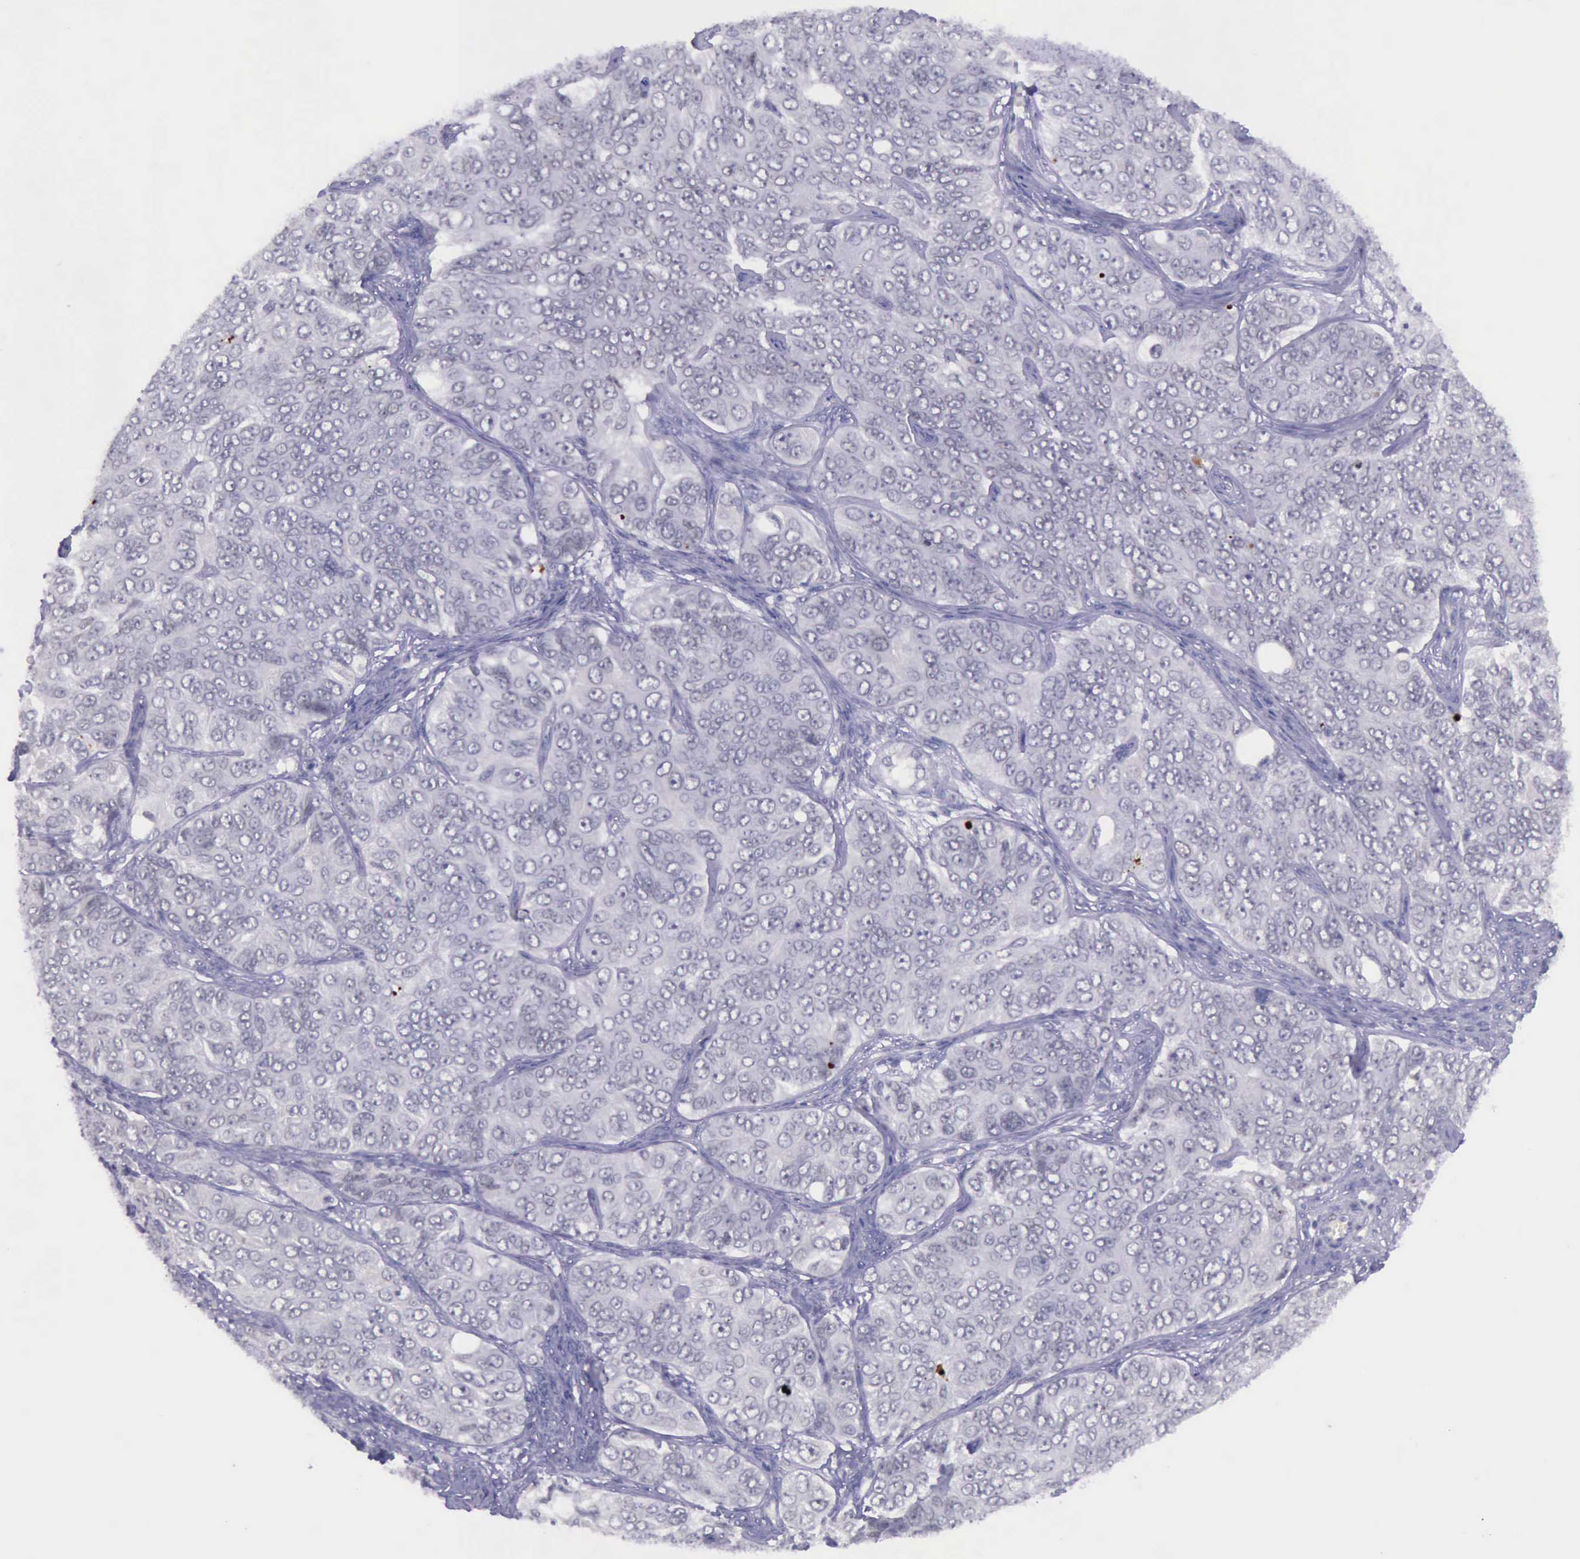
{"staining": {"intensity": "strong", "quantity": "<25%", "location": "nuclear"}, "tissue": "ovarian cancer", "cell_type": "Tumor cells", "image_type": "cancer", "snomed": [{"axis": "morphology", "description": "Carcinoma, endometroid"}, {"axis": "topography", "description": "Ovary"}], "caption": "The immunohistochemical stain highlights strong nuclear staining in tumor cells of ovarian endometroid carcinoma tissue. (Stains: DAB (3,3'-diaminobenzidine) in brown, nuclei in blue, Microscopy: brightfield microscopy at high magnification).", "gene": "PARP1", "patient": {"sex": "female", "age": 51}}